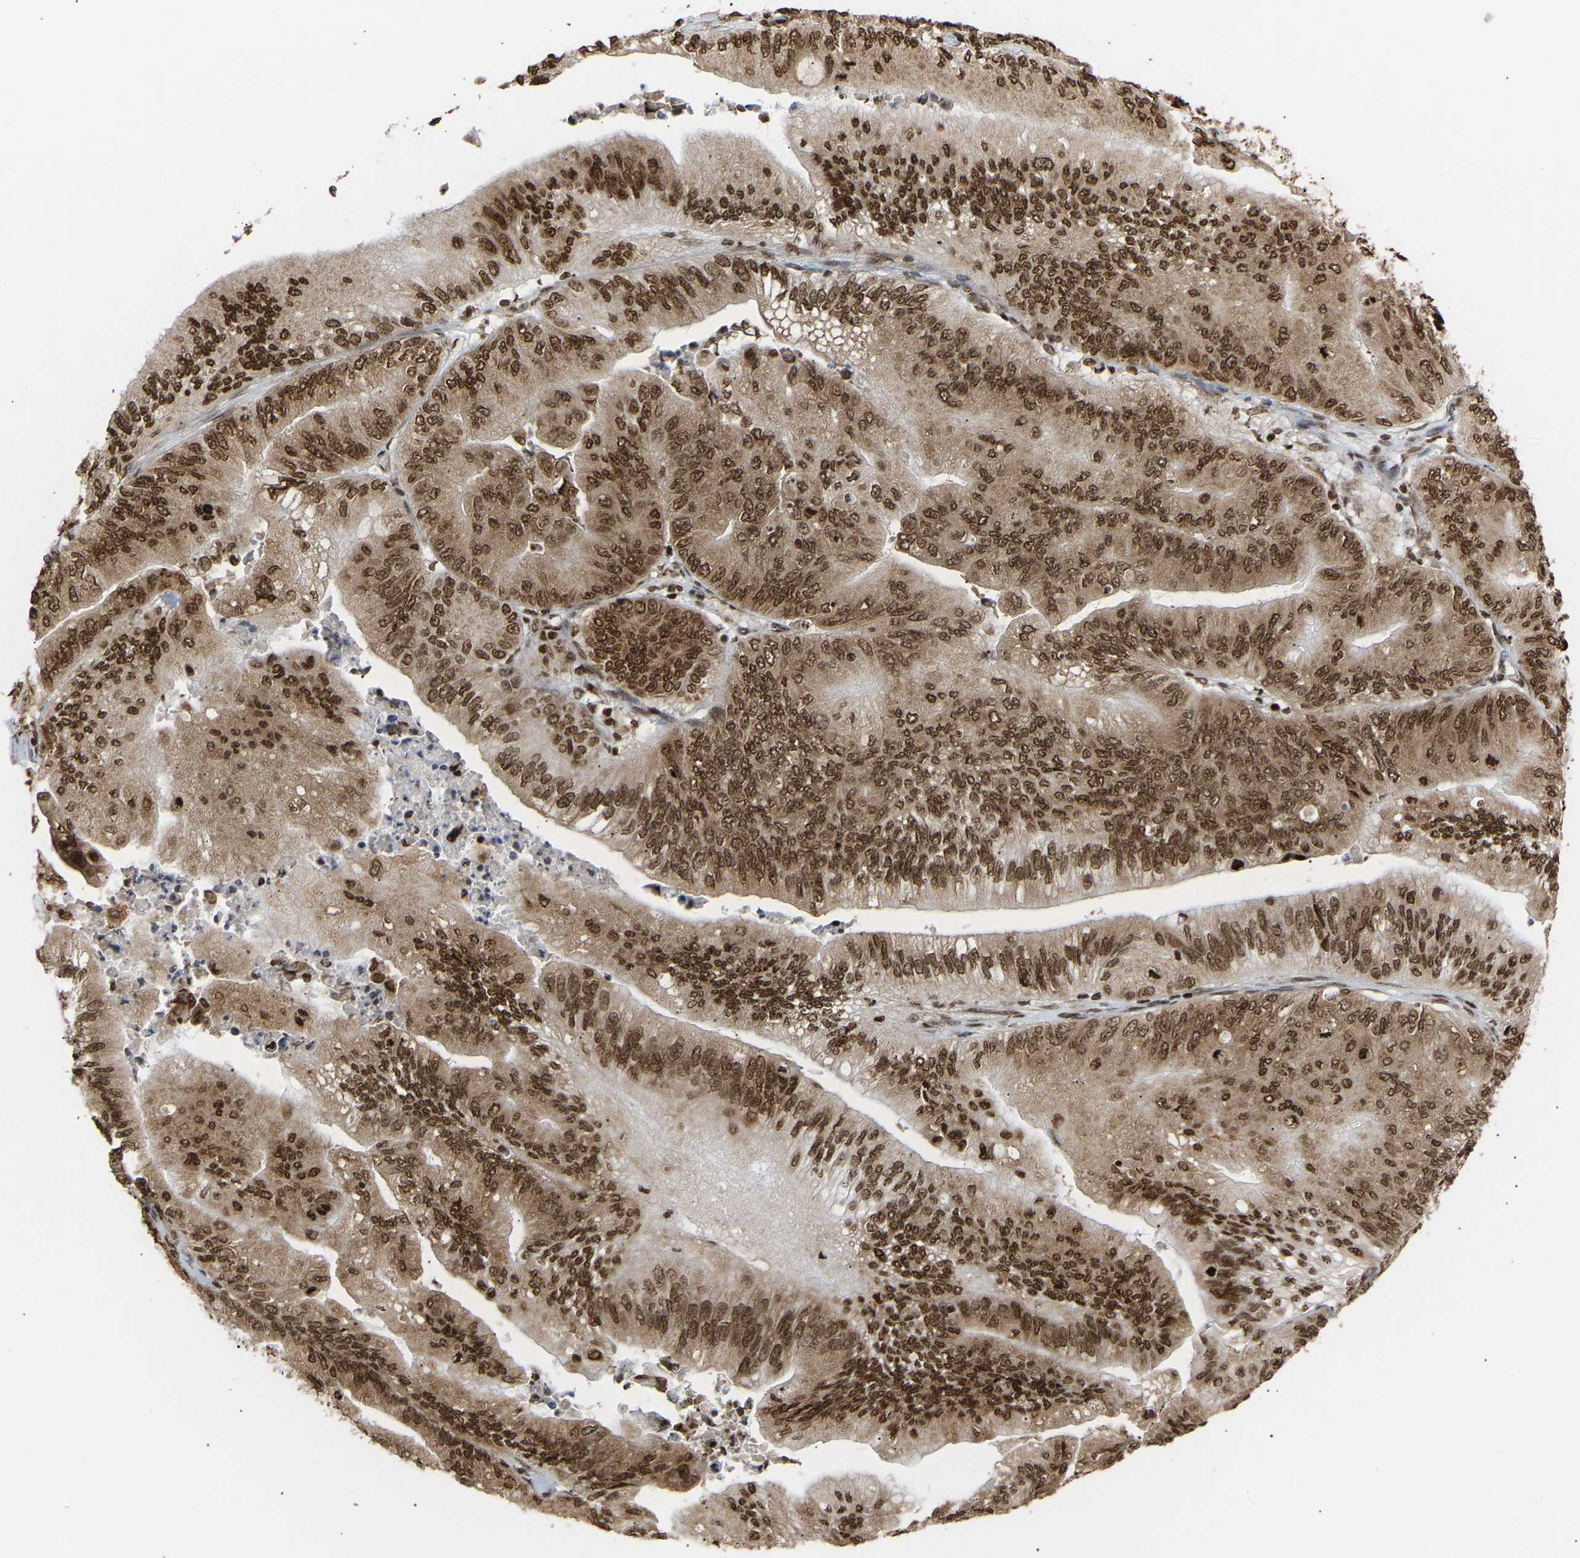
{"staining": {"intensity": "strong", "quantity": ">75%", "location": "cytoplasmic/membranous,nuclear"}, "tissue": "ovarian cancer", "cell_type": "Tumor cells", "image_type": "cancer", "snomed": [{"axis": "morphology", "description": "Cystadenocarcinoma, mucinous, NOS"}, {"axis": "topography", "description": "Ovary"}], "caption": "Immunohistochemical staining of ovarian mucinous cystadenocarcinoma exhibits strong cytoplasmic/membranous and nuclear protein positivity in about >75% of tumor cells.", "gene": "ALYREF", "patient": {"sex": "female", "age": 61}}